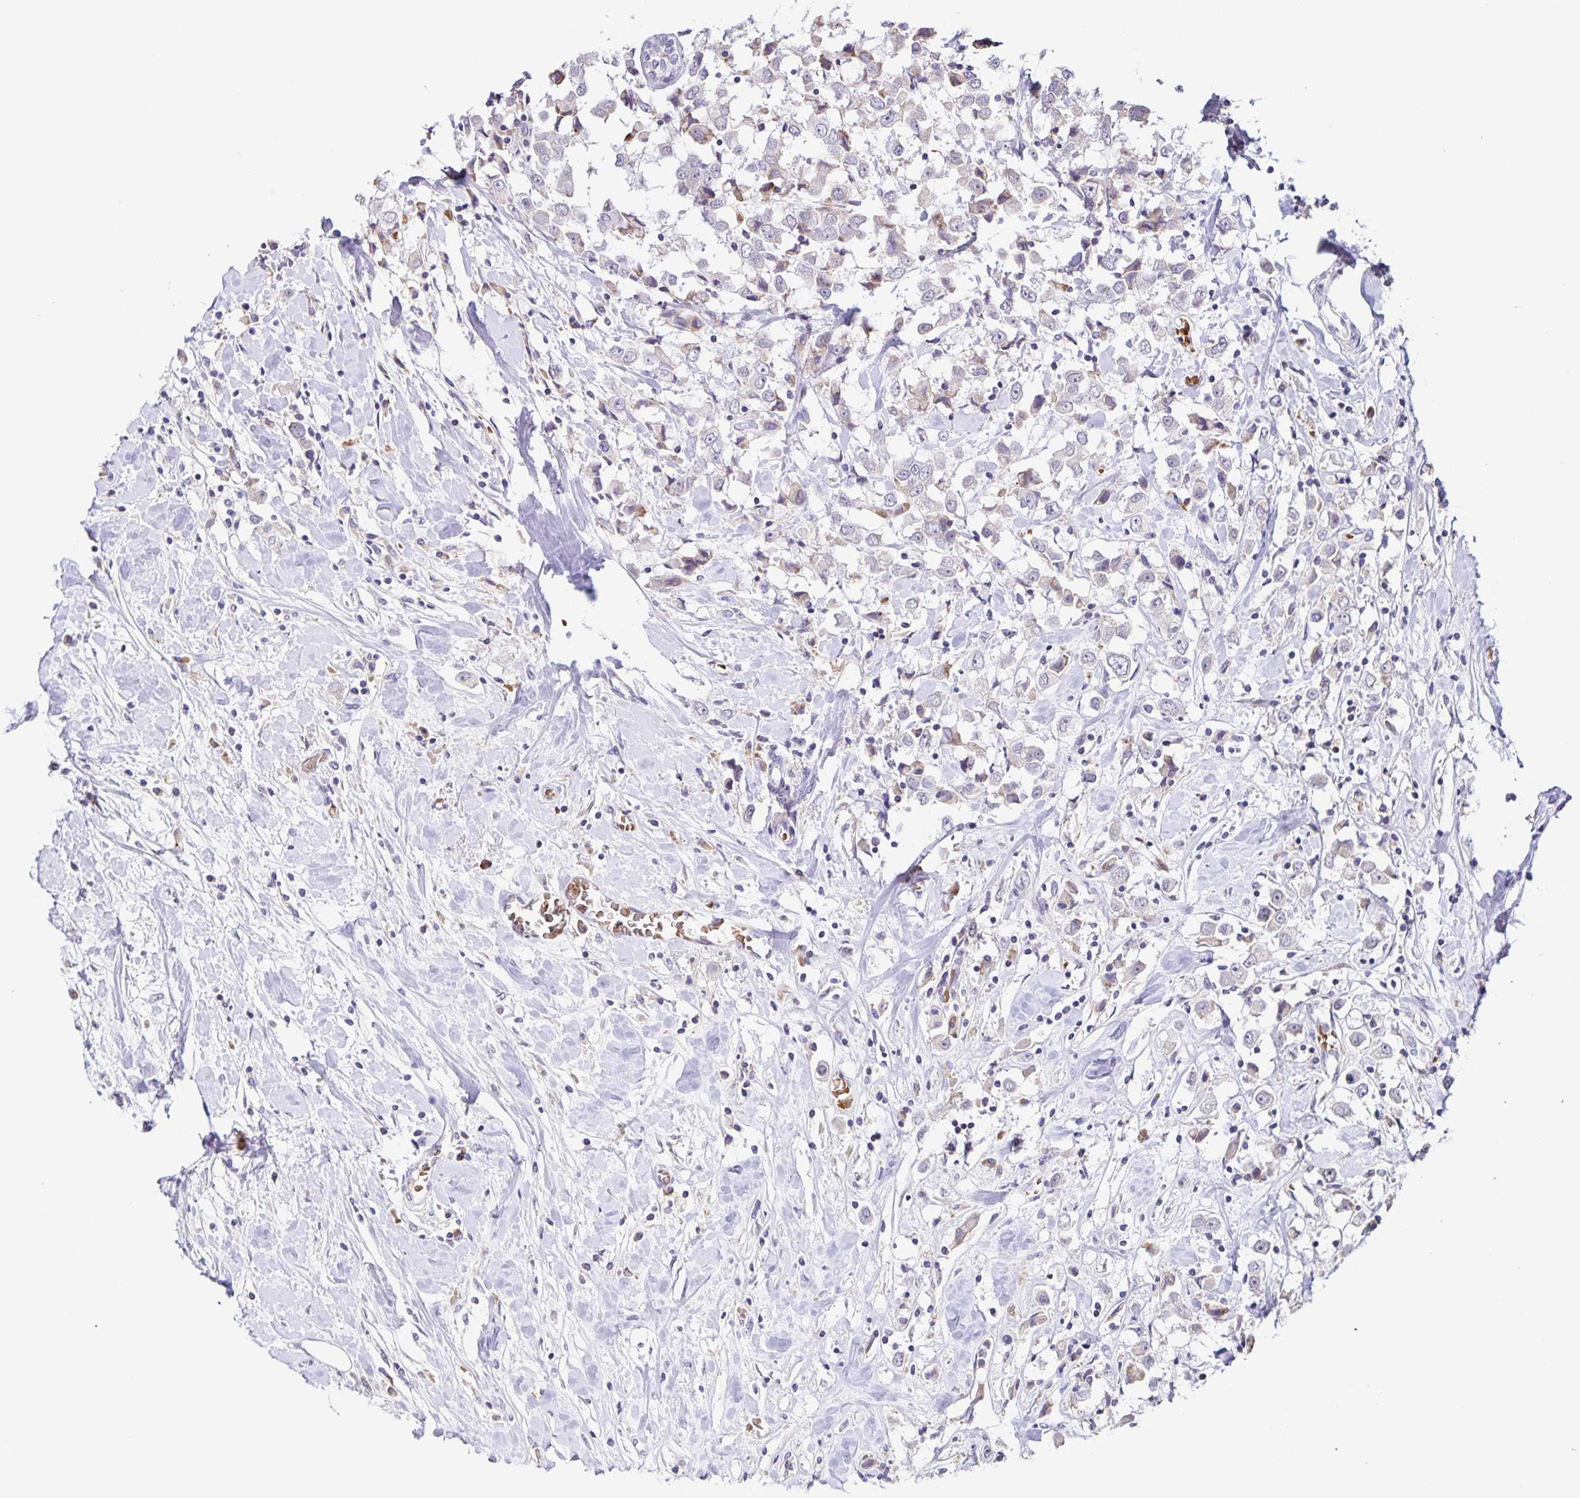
{"staining": {"intensity": "weak", "quantity": "<25%", "location": "cytoplasmic/membranous"}, "tissue": "breast cancer", "cell_type": "Tumor cells", "image_type": "cancer", "snomed": [{"axis": "morphology", "description": "Duct carcinoma"}, {"axis": "topography", "description": "Breast"}], "caption": "Immunohistochemistry (IHC) image of neoplastic tissue: human infiltrating ductal carcinoma (breast) stained with DAB (3,3'-diaminobenzidine) exhibits no significant protein staining in tumor cells.", "gene": "STPG4", "patient": {"sex": "female", "age": 61}}